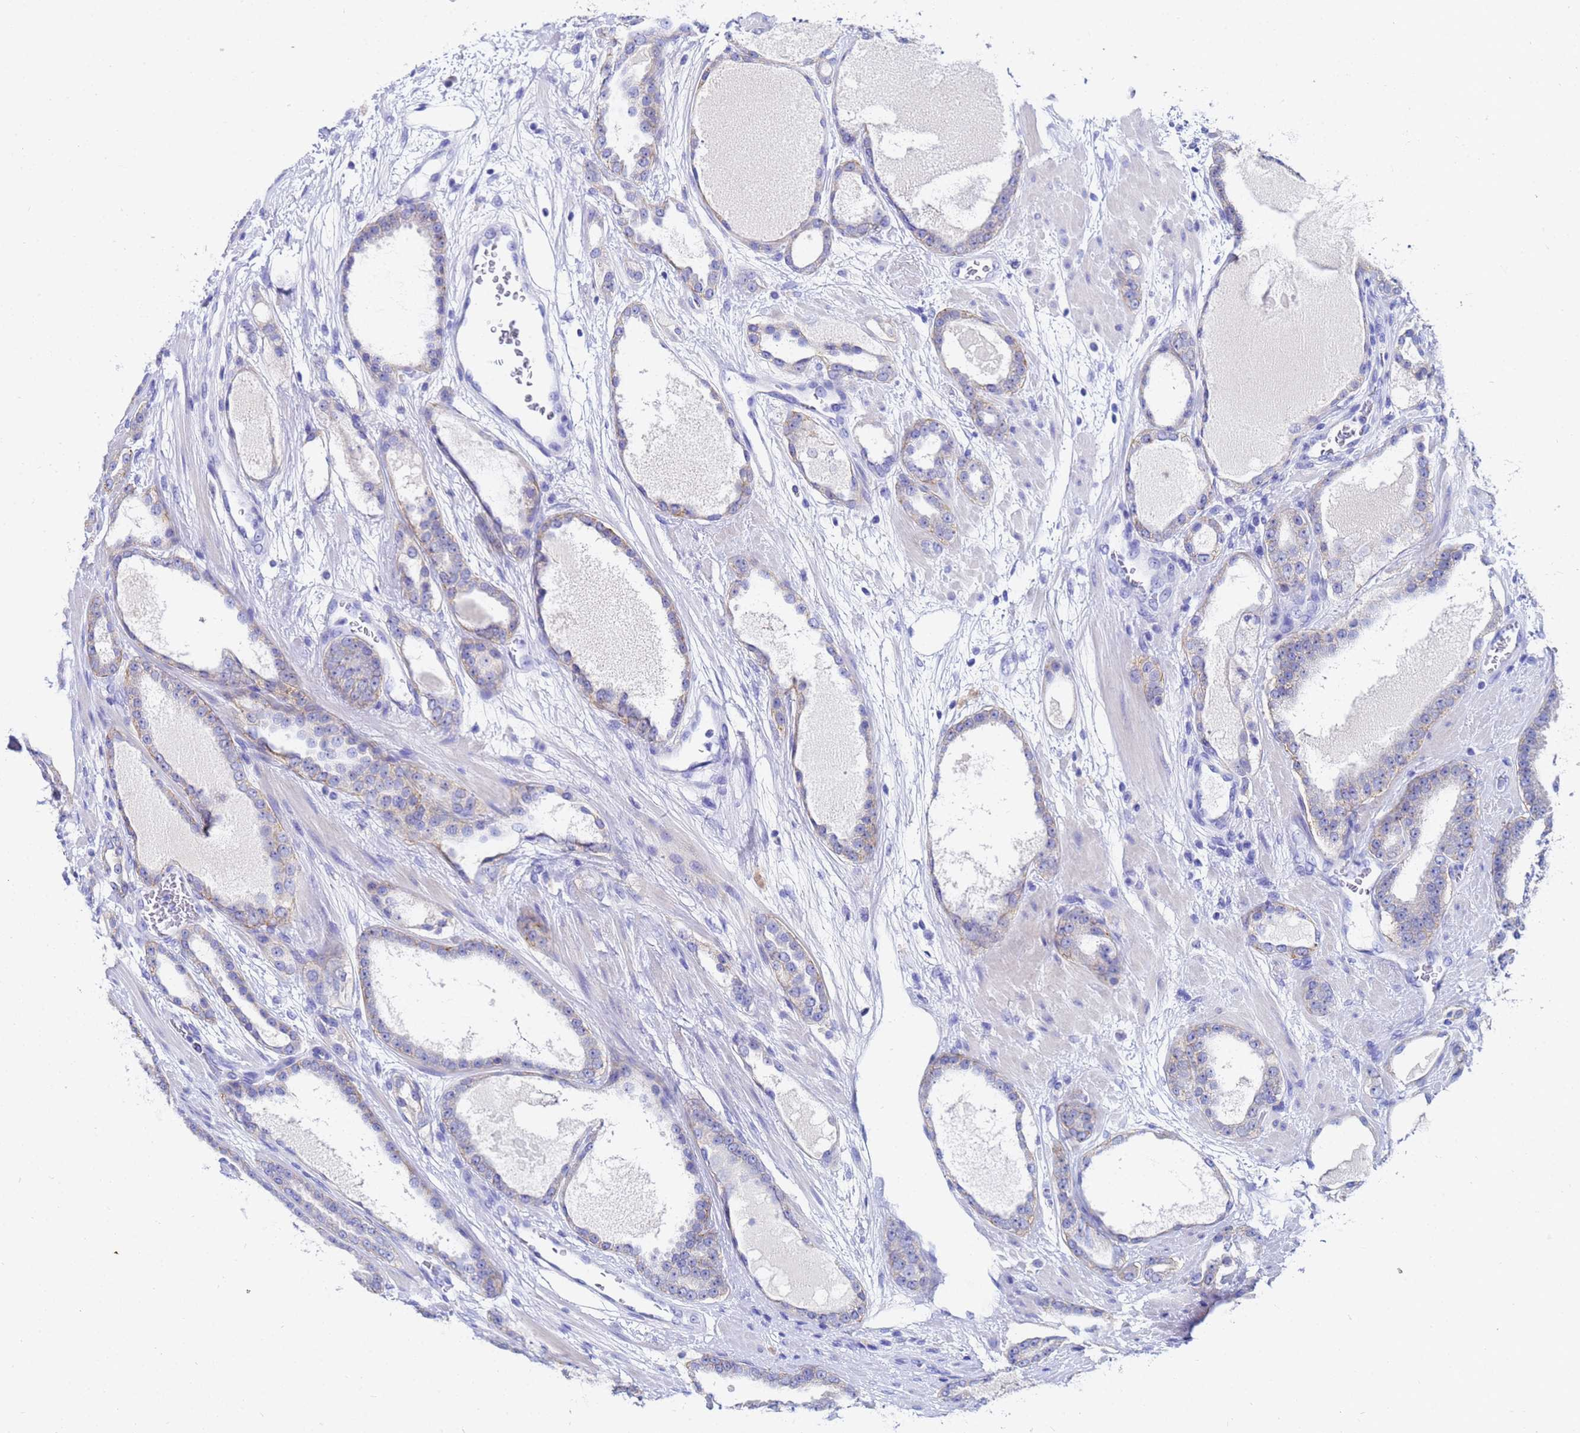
{"staining": {"intensity": "negative", "quantity": "none", "location": "none"}, "tissue": "prostate cancer", "cell_type": "Tumor cells", "image_type": "cancer", "snomed": [{"axis": "morphology", "description": "Adenocarcinoma, High grade"}, {"axis": "topography", "description": "Prostate"}], "caption": "Micrograph shows no protein staining in tumor cells of adenocarcinoma (high-grade) (prostate) tissue.", "gene": "C2orf72", "patient": {"sex": "male", "age": 60}}